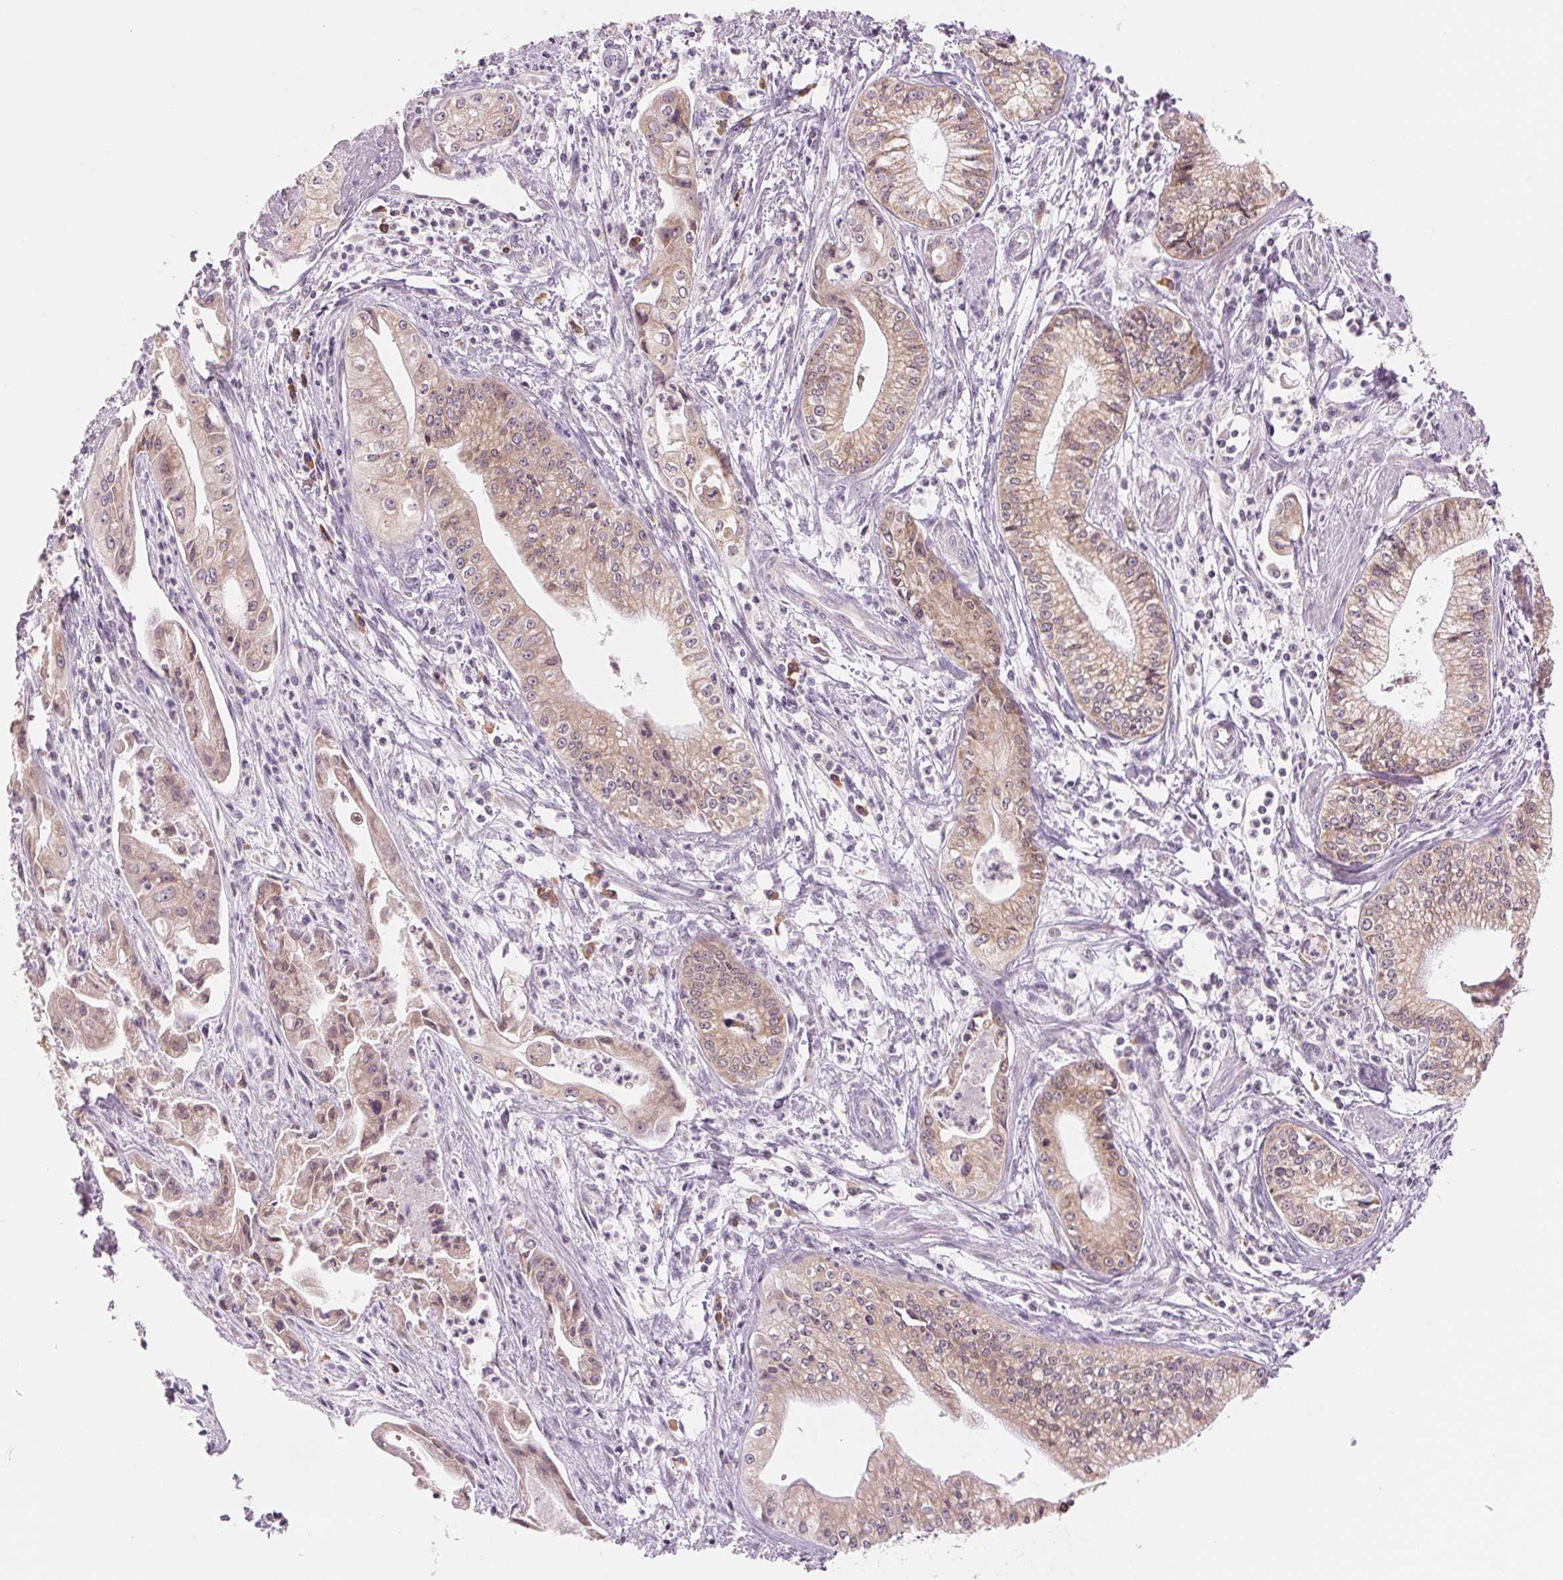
{"staining": {"intensity": "weak", "quantity": ">75%", "location": "cytoplasmic/membranous"}, "tissue": "pancreatic cancer", "cell_type": "Tumor cells", "image_type": "cancer", "snomed": [{"axis": "morphology", "description": "Adenocarcinoma, NOS"}, {"axis": "topography", "description": "Pancreas"}], "caption": "Approximately >75% of tumor cells in human pancreatic adenocarcinoma reveal weak cytoplasmic/membranous protein staining as visualized by brown immunohistochemical staining.", "gene": "TECR", "patient": {"sex": "female", "age": 65}}